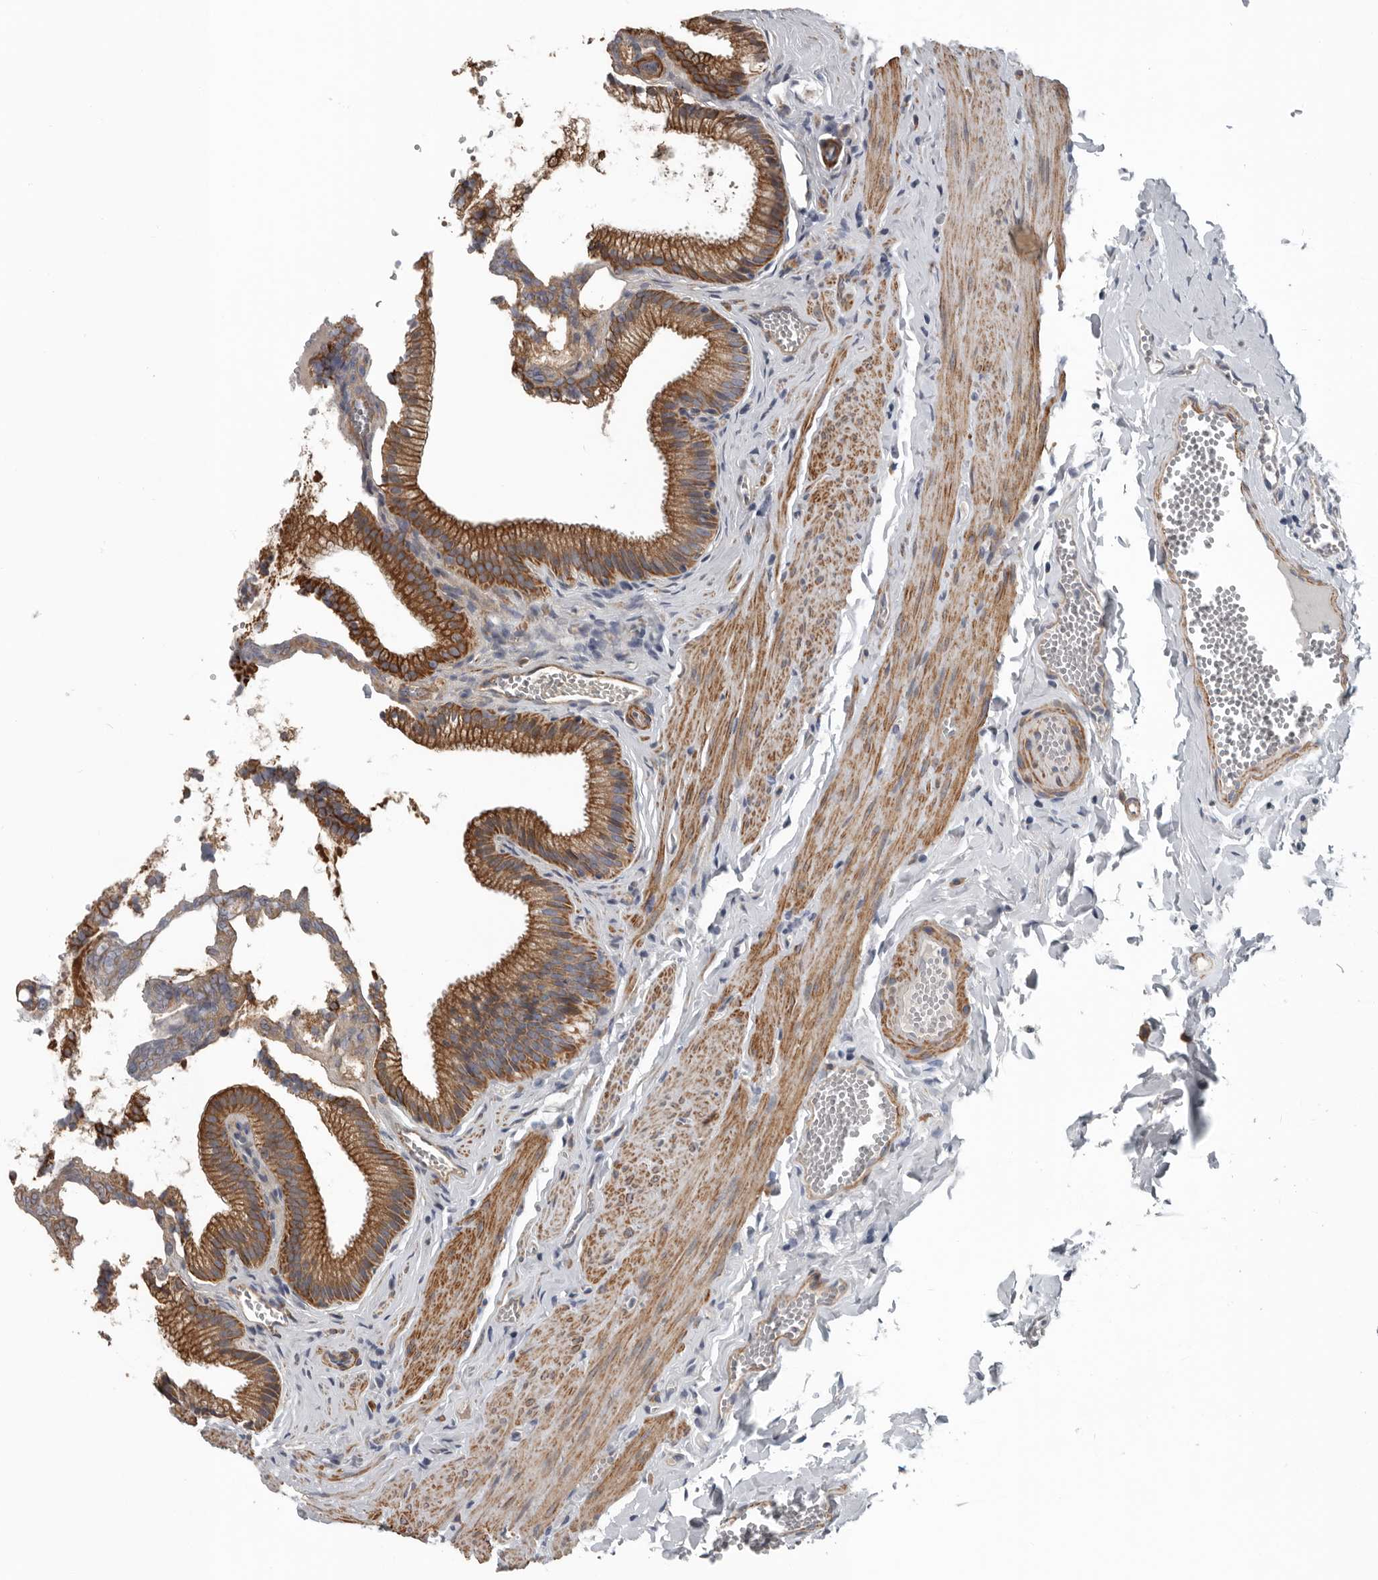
{"staining": {"intensity": "moderate", "quantity": ">75%", "location": "cytoplasmic/membranous"}, "tissue": "gallbladder", "cell_type": "Glandular cells", "image_type": "normal", "snomed": [{"axis": "morphology", "description": "Normal tissue, NOS"}, {"axis": "topography", "description": "Gallbladder"}], "caption": "Human gallbladder stained for a protein (brown) demonstrates moderate cytoplasmic/membranous positive staining in approximately >75% of glandular cells.", "gene": "DPY19L4", "patient": {"sex": "male", "age": 38}}